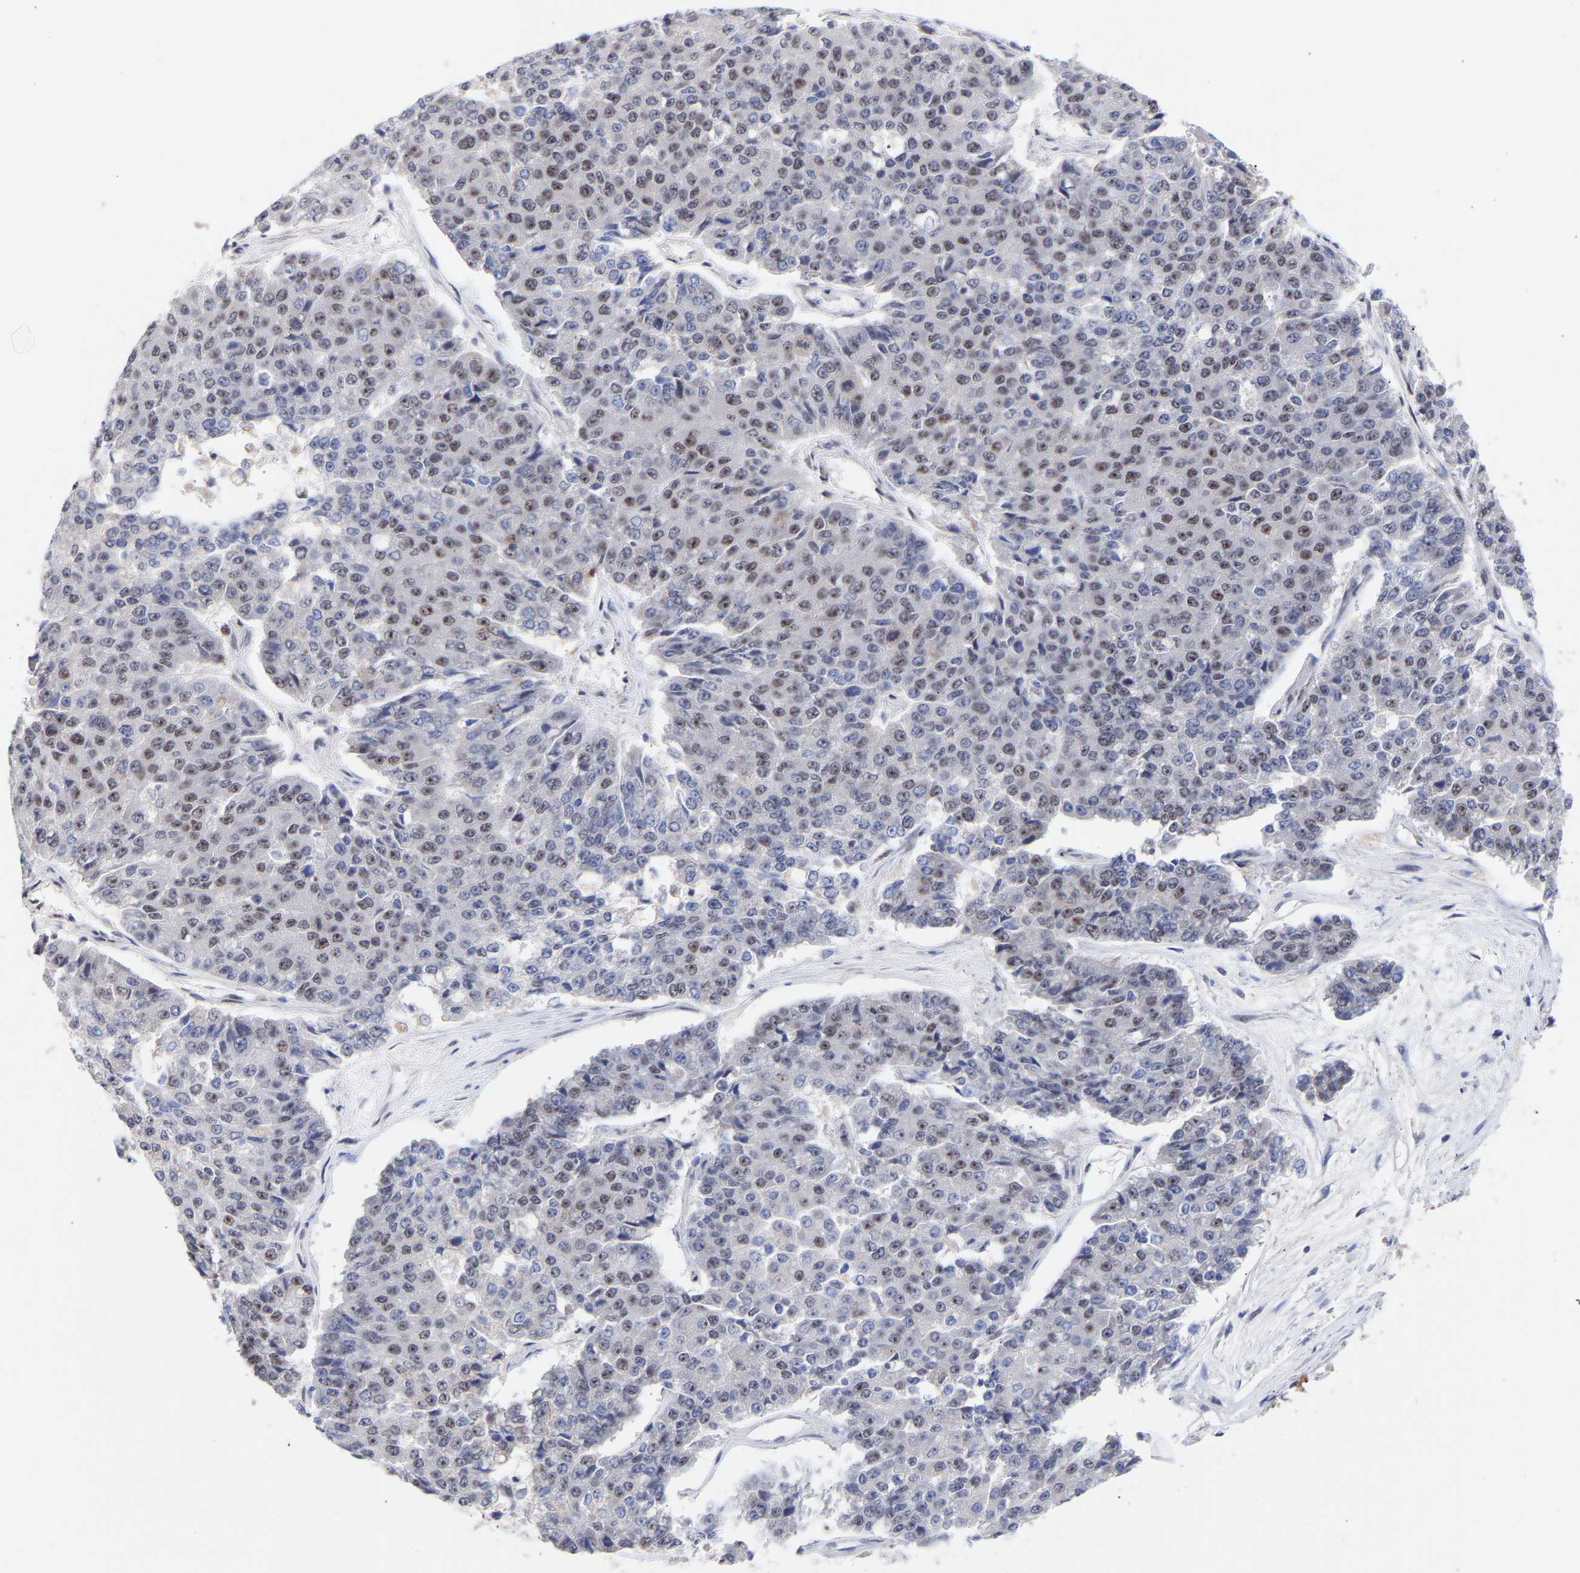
{"staining": {"intensity": "weak", "quantity": "25%-75%", "location": "nuclear"}, "tissue": "pancreatic cancer", "cell_type": "Tumor cells", "image_type": "cancer", "snomed": [{"axis": "morphology", "description": "Adenocarcinoma, NOS"}, {"axis": "topography", "description": "Pancreas"}], "caption": "A high-resolution photomicrograph shows immunohistochemistry (IHC) staining of pancreatic cancer (adenocarcinoma), which displays weak nuclear staining in approximately 25%-75% of tumor cells. (Stains: DAB (3,3'-diaminobenzidine) in brown, nuclei in blue, Microscopy: brightfield microscopy at high magnification).", "gene": "RBM15", "patient": {"sex": "male", "age": 50}}